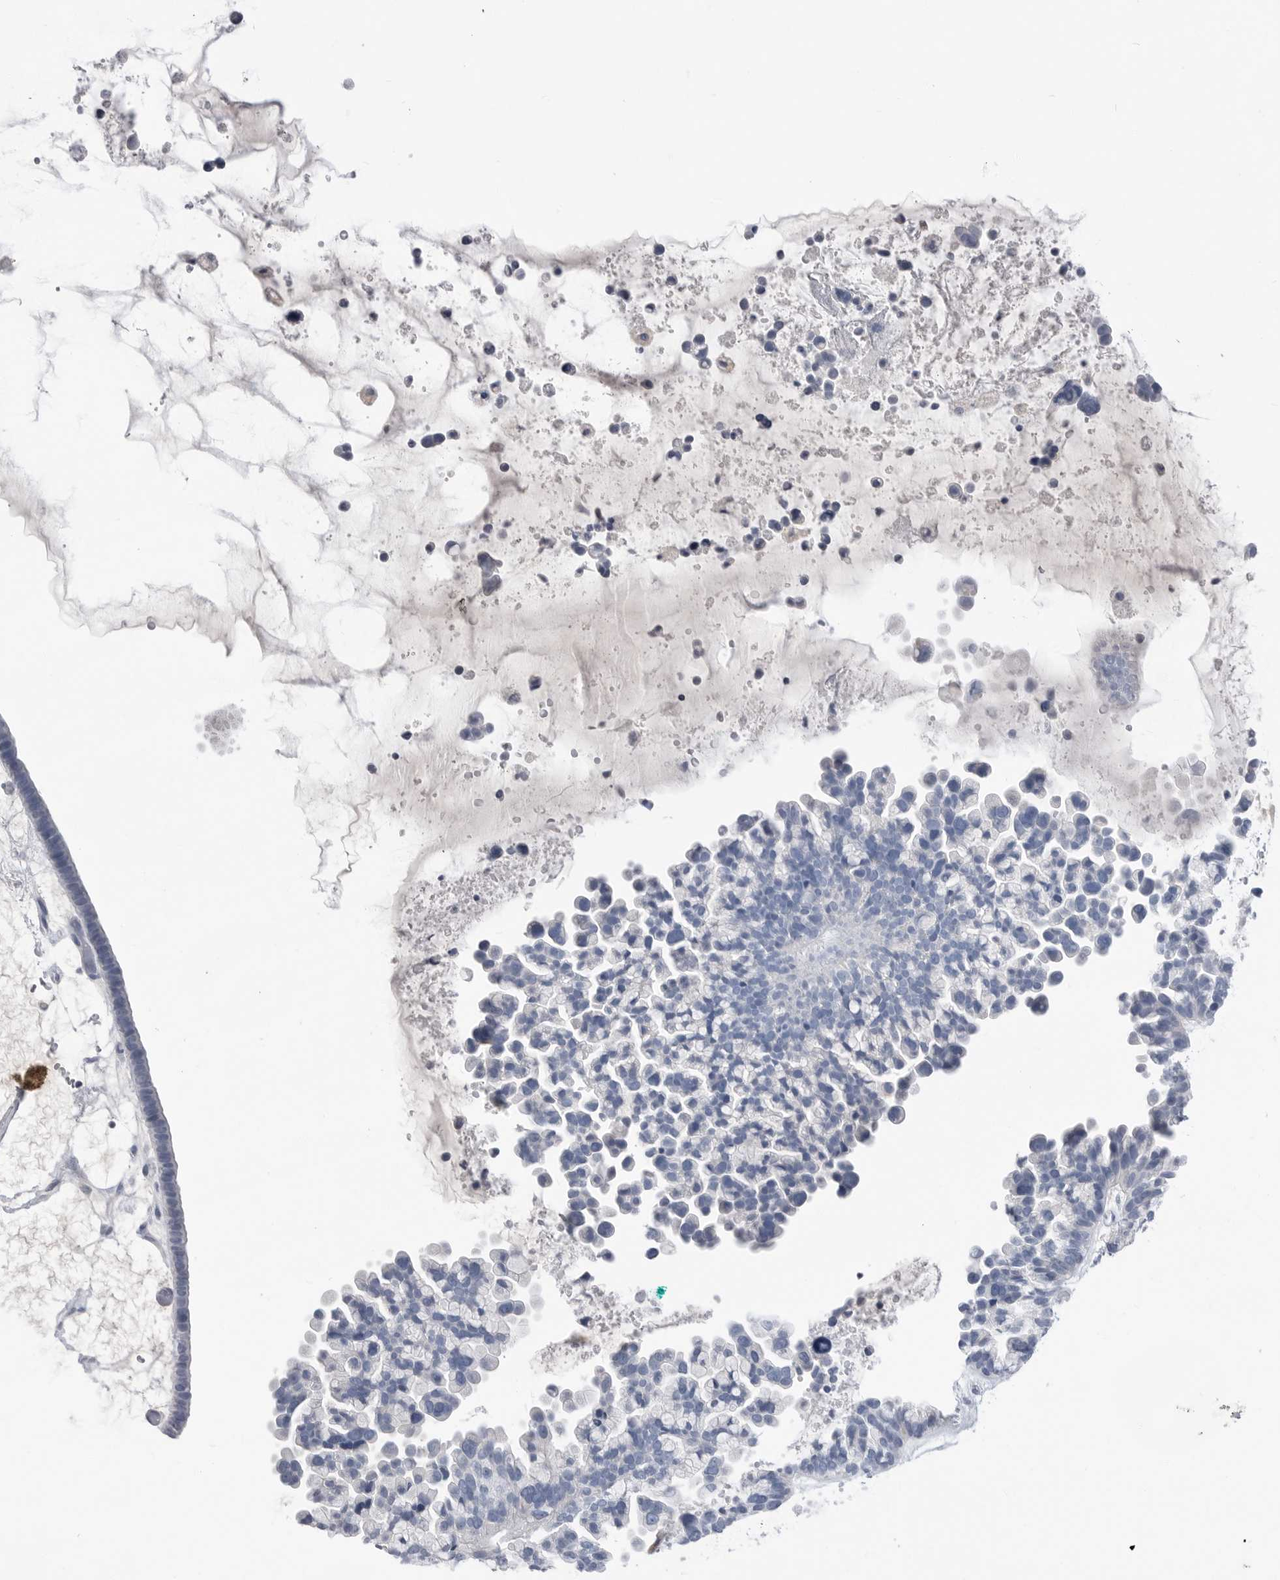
{"staining": {"intensity": "negative", "quantity": "none", "location": "none"}, "tissue": "ovarian cancer", "cell_type": "Tumor cells", "image_type": "cancer", "snomed": [{"axis": "morphology", "description": "Cystadenocarcinoma, serous, NOS"}, {"axis": "topography", "description": "Ovary"}], "caption": "The immunohistochemistry micrograph has no significant expression in tumor cells of ovarian cancer tissue. Nuclei are stained in blue.", "gene": "ABHD12", "patient": {"sex": "female", "age": 56}}